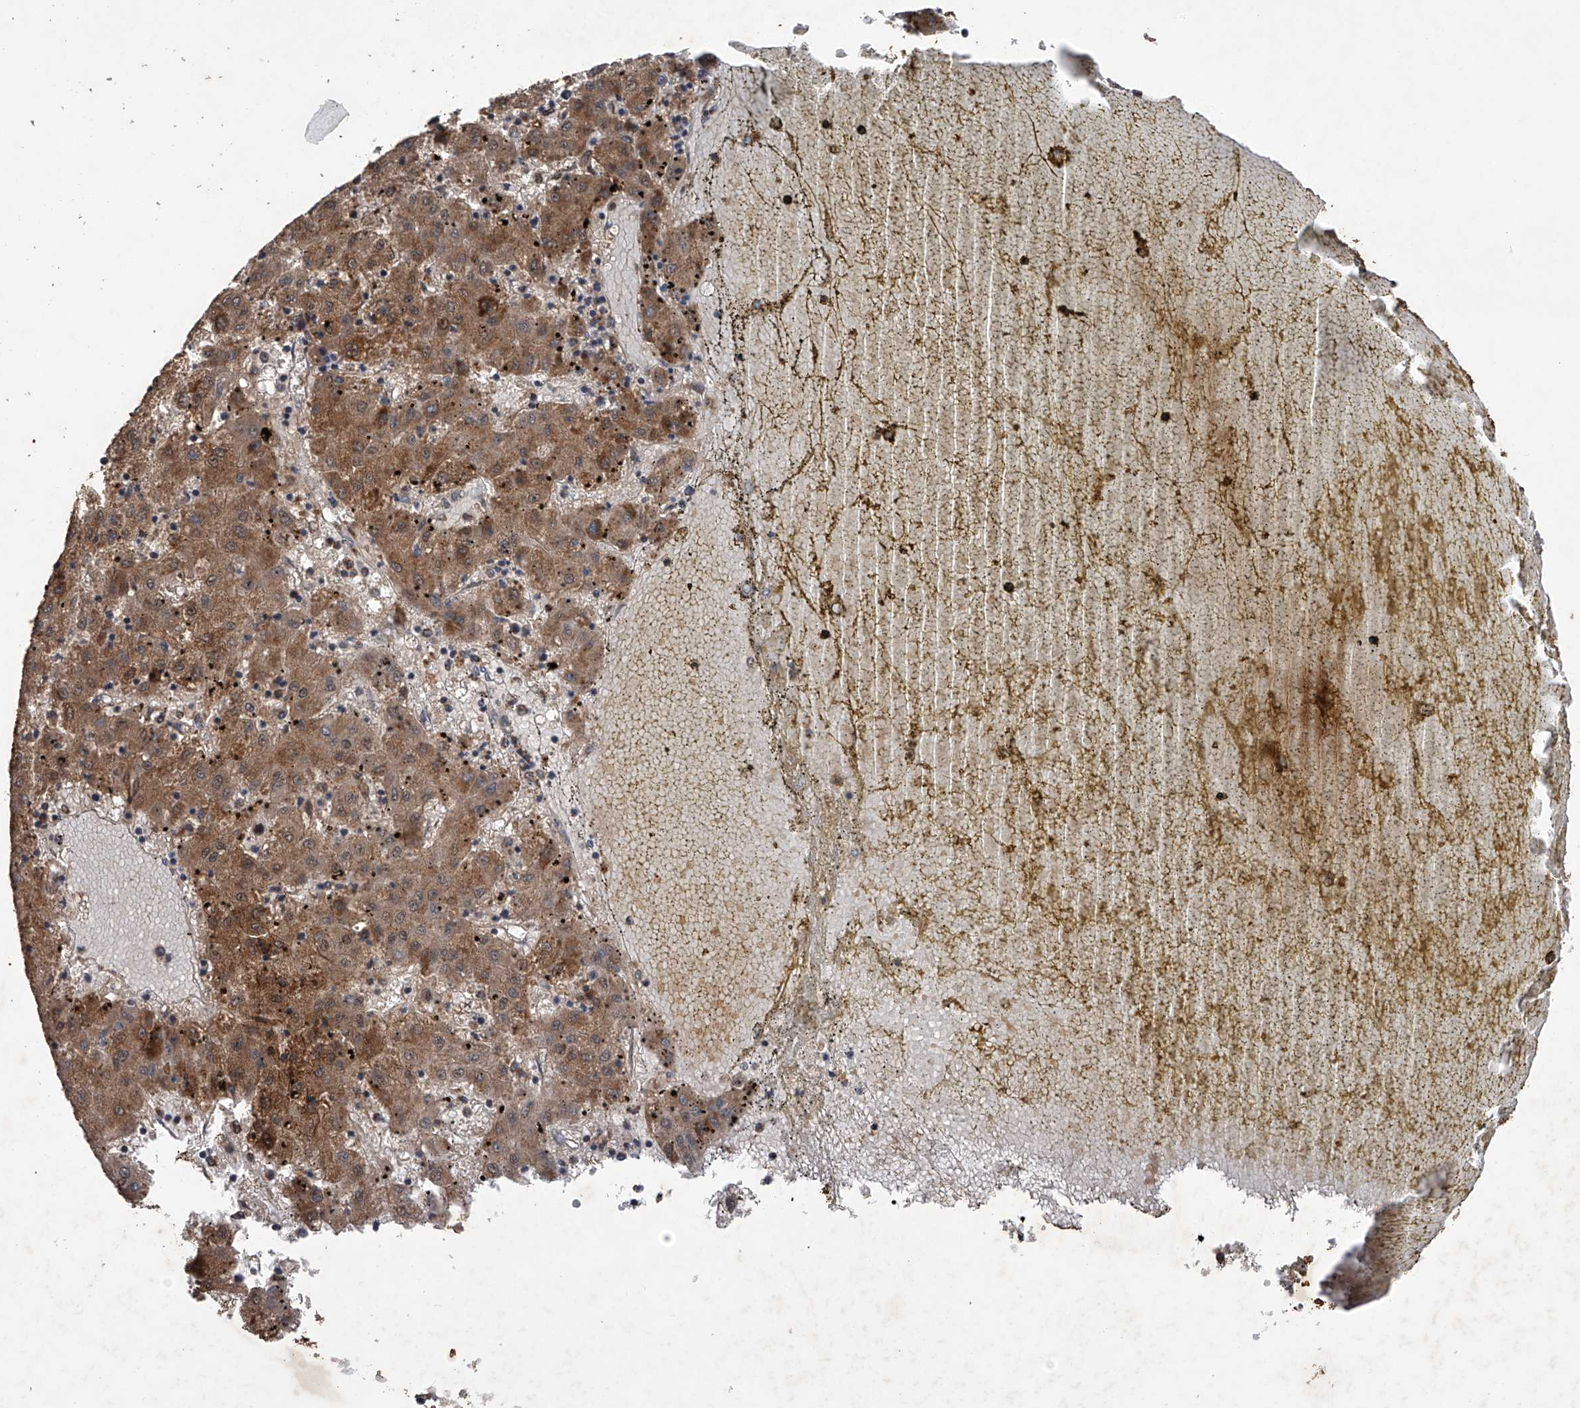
{"staining": {"intensity": "moderate", "quantity": ">75%", "location": "cytoplasmic/membranous"}, "tissue": "liver cancer", "cell_type": "Tumor cells", "image_type": "cancer", "snomed": [{"axis": "morphology", "description": "Carcinoma, Hepatocellular, NOS"}, {"axis": "topography", "description": "Liver"}], "caption": "Liver cancer stained with IHC reveals moderate cytoplasmic/membranous staining in about >75% of tumor cells.", "gene": "MAP3K11", "patient": {"sex": "male", "age": 72}}